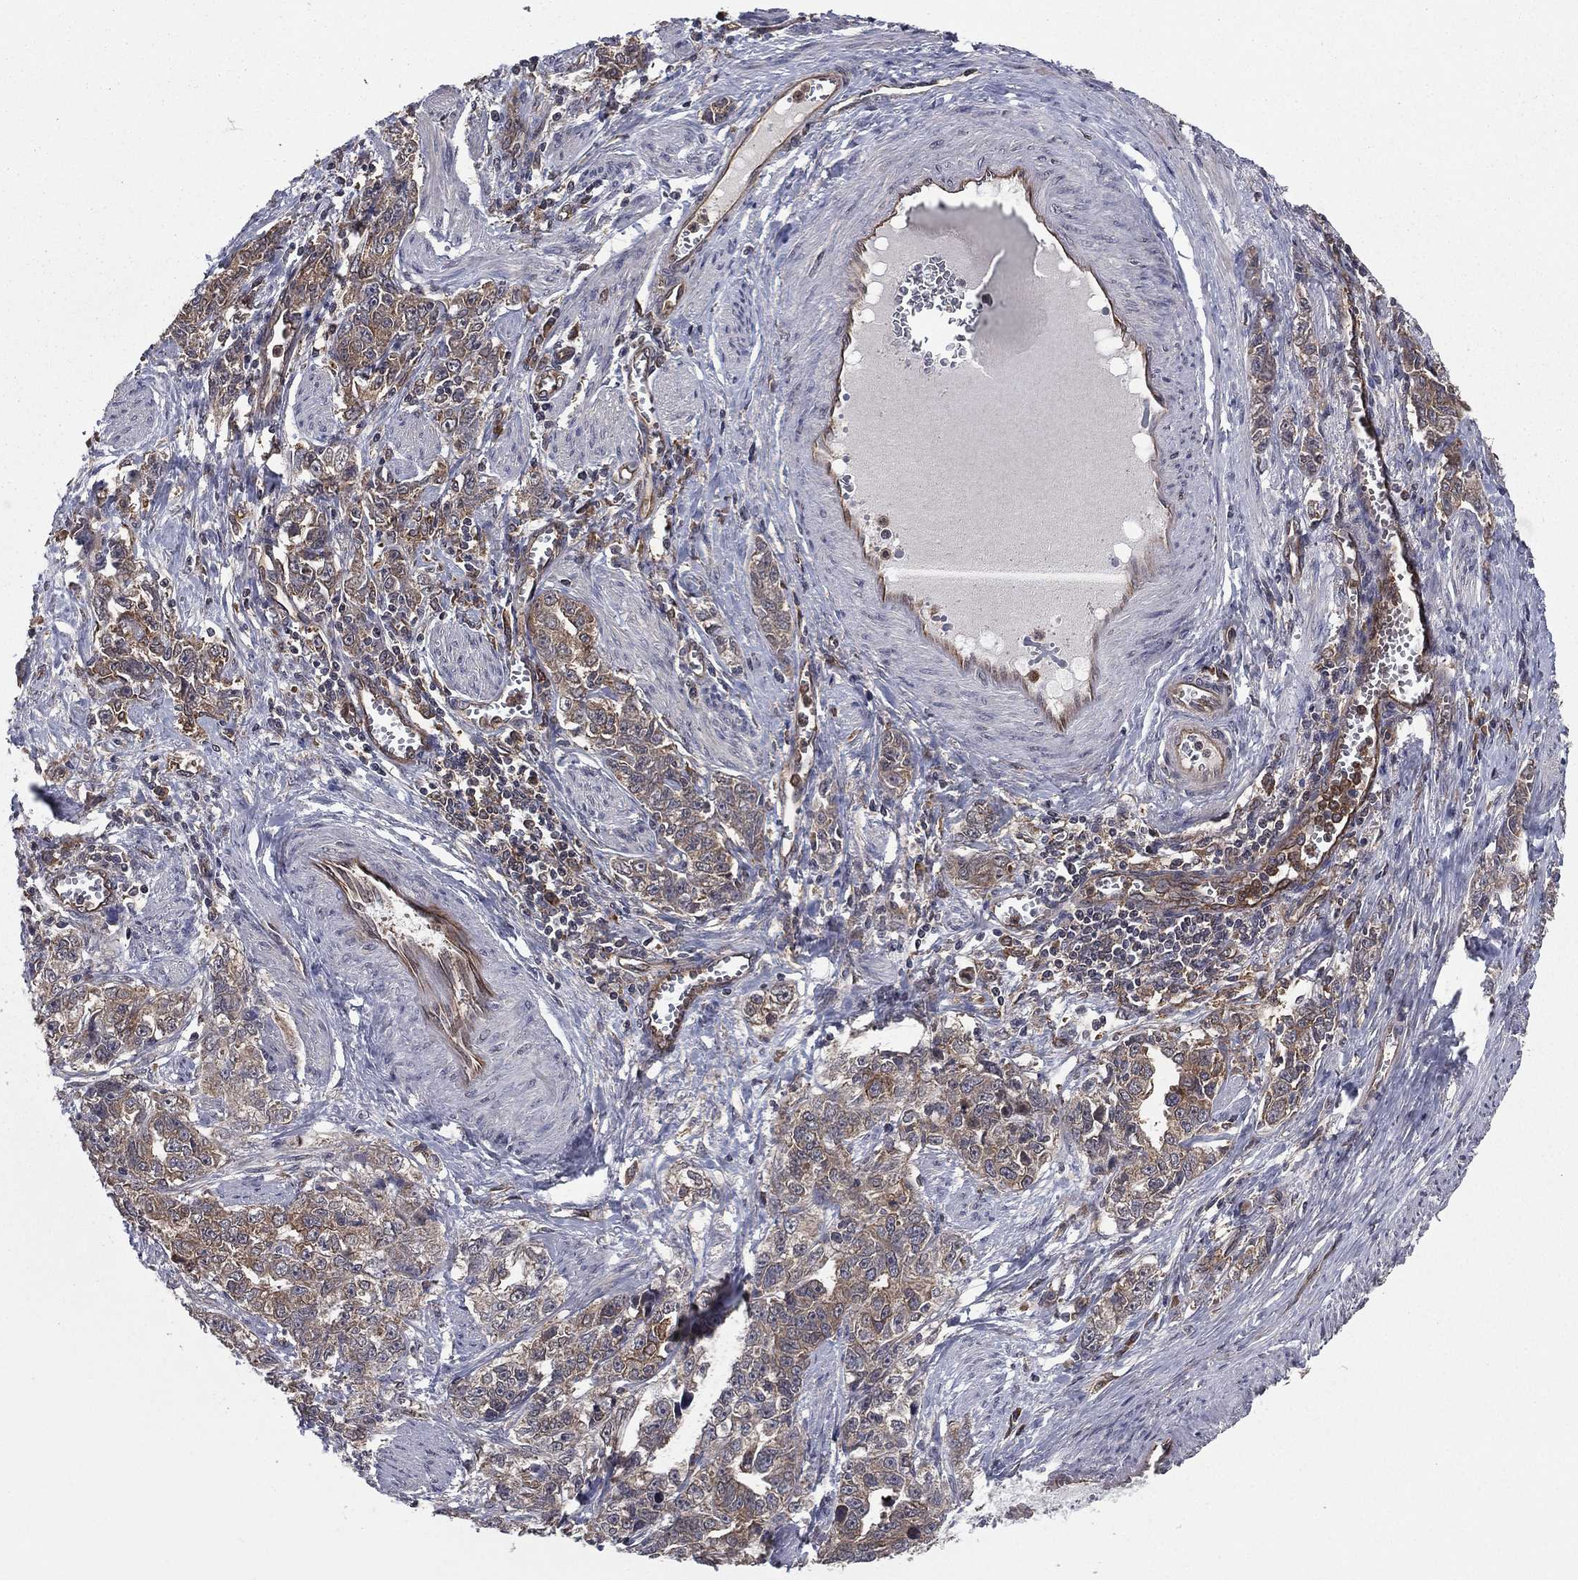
{"staining": {"intensity": "weak", "quantity": ">75%", "location": "cytoplasmic/membranous"}, "tissue": "ovarian cancer", "cell_type": "Tumor cells", "image_type": "cancer", "snomed": [{"axis": "morphology", "description": "Cystadenocarcinoma, serous, NOS"}, {"axis": "topography", "description": "Ovary"}], "caption": "Human ovarian serous cystadenocarcinoma stained for a protein (brown) exhibits weak cytoplasmic/membranous positive expression in approximately >75% of tumor cells.", "gene": "CERT1", "patient": {"sex": "female", "age": 51}}